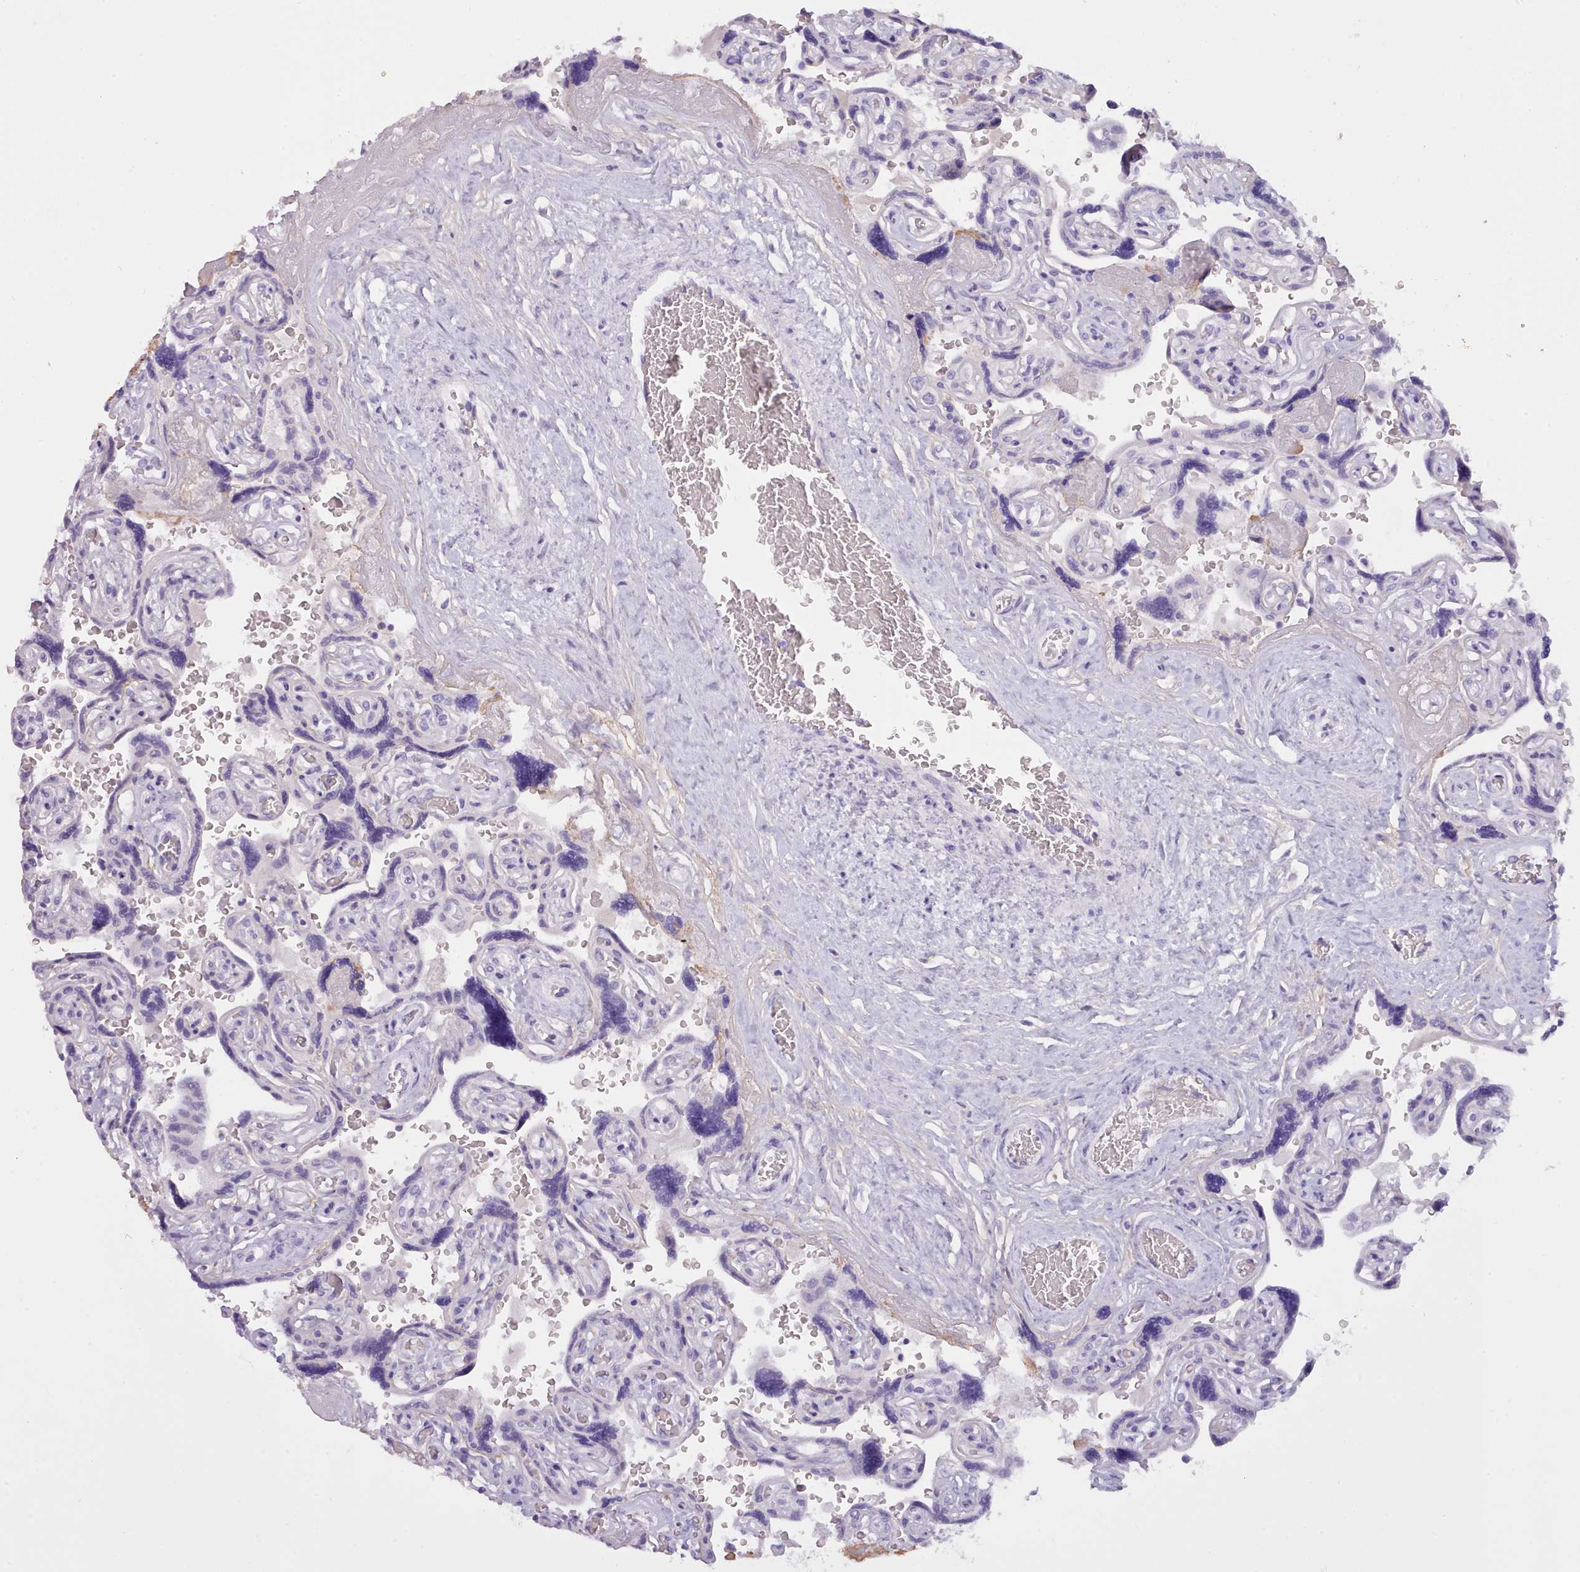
{"staining": {"intensity": "negative", "quantity": "none", "location": "none"}, "tissue": "placenta", "cell_type": "Decidual cells", "image_type": "normal", "snomed": [{"axis": "morphology", "description": "Normal tissue, NOS"}, {"axis": "topography", "description": "Placenta"}], "caption": "DAB immunohistochemical staining of unremarkable placenta exhibits no significant staining in decidual cells.", "gene": "CYP2A13", "patient": {"sex": "female", "age": 32}}